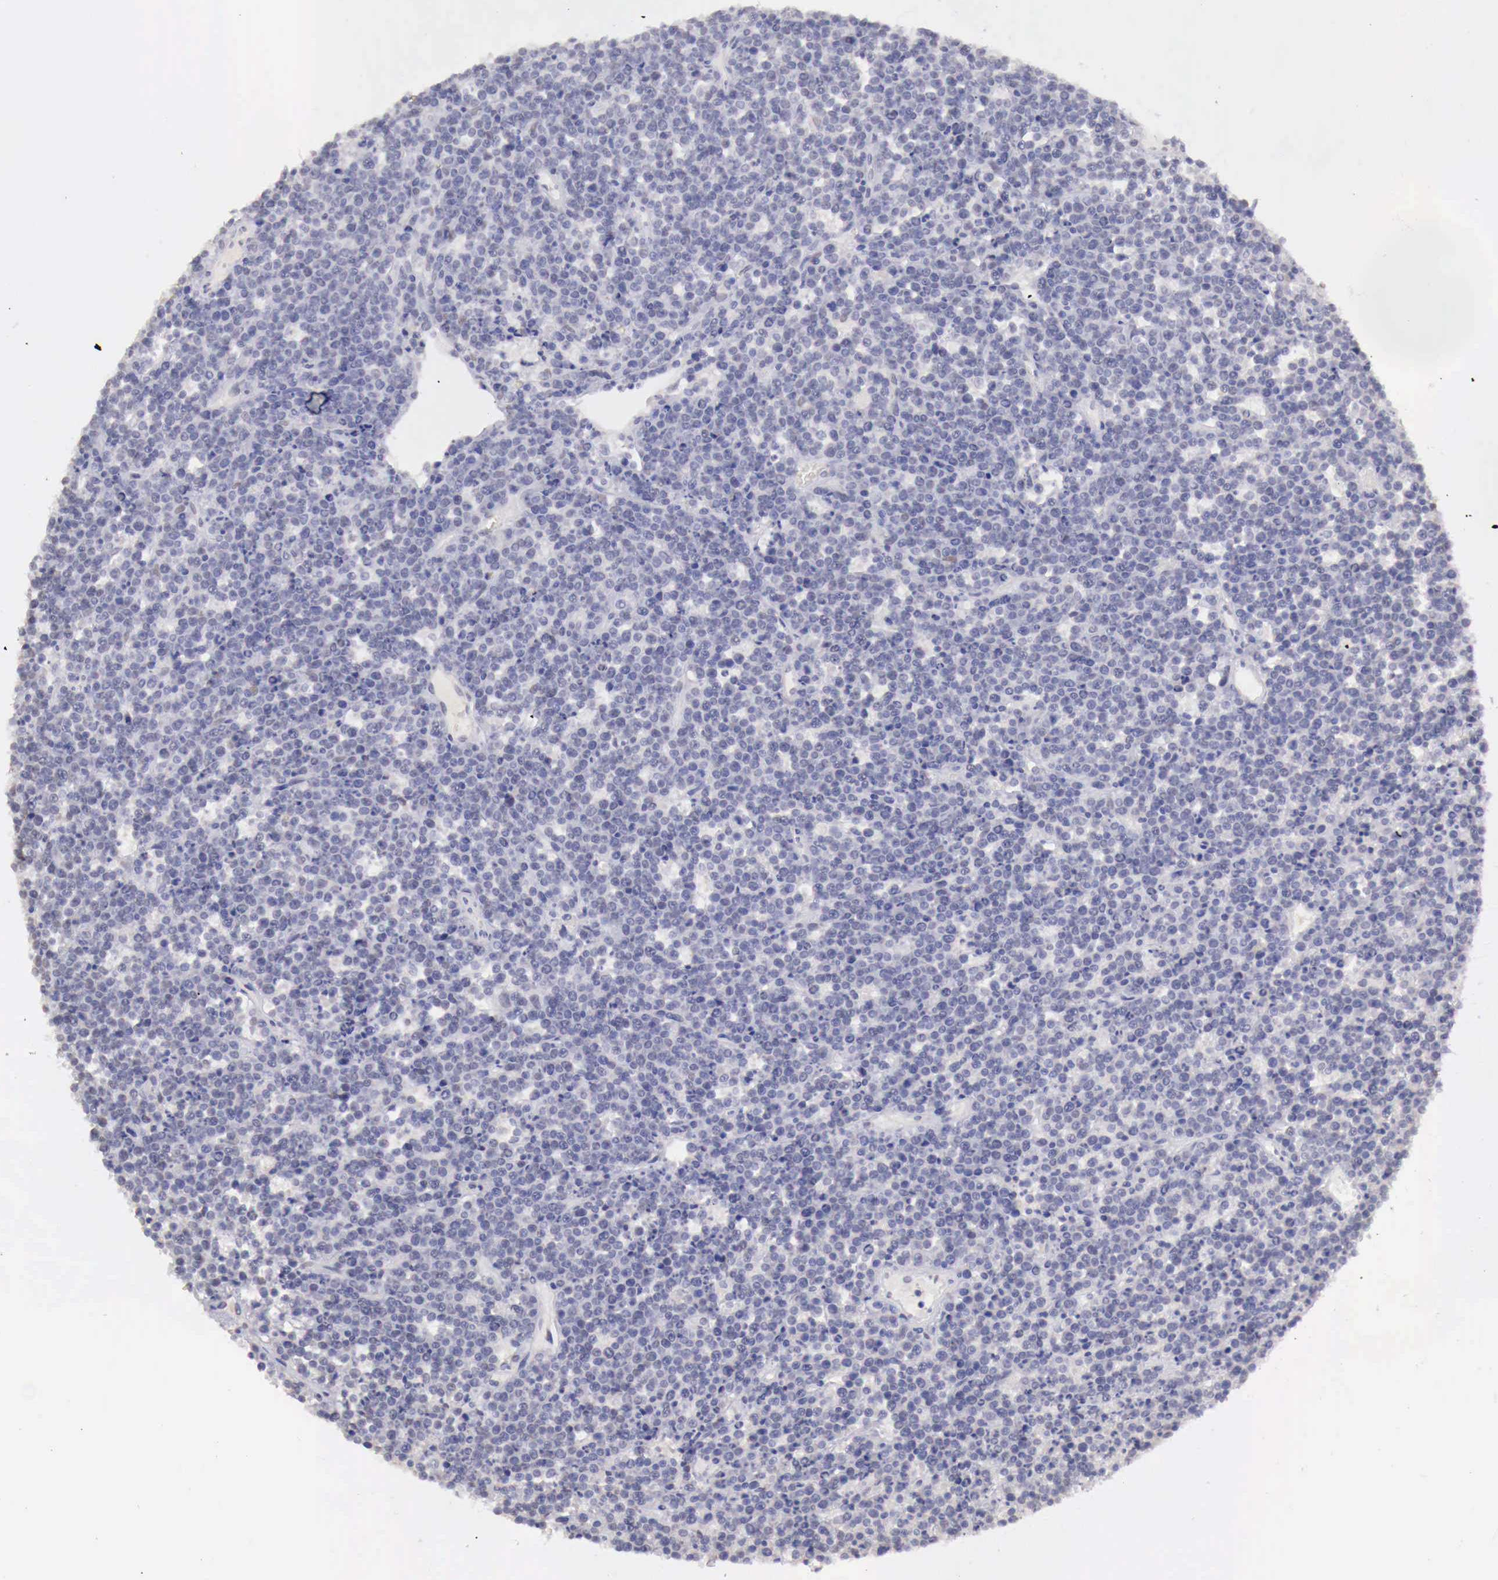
{"staining": {"intensity": "negative", "quantity": "none", "location": "none"}, "tissue": "lymphoma", "cell_type": "Tumor cells", "image_type": "cancer", "snomed": [{"axis": "morphology", "description": "Malignant lymphoma, non-Hodgkin's type, High grade"}, {"axis": "topography", "description": "Ovary"}], "caption": "Immunohistochemistry (IHC) micrograph of lymphoma stained for a protein (brown), which exhibits no expression in tumor cells.", "gene": "UBA1", "patient": {"sex": "female", "age": 56}}